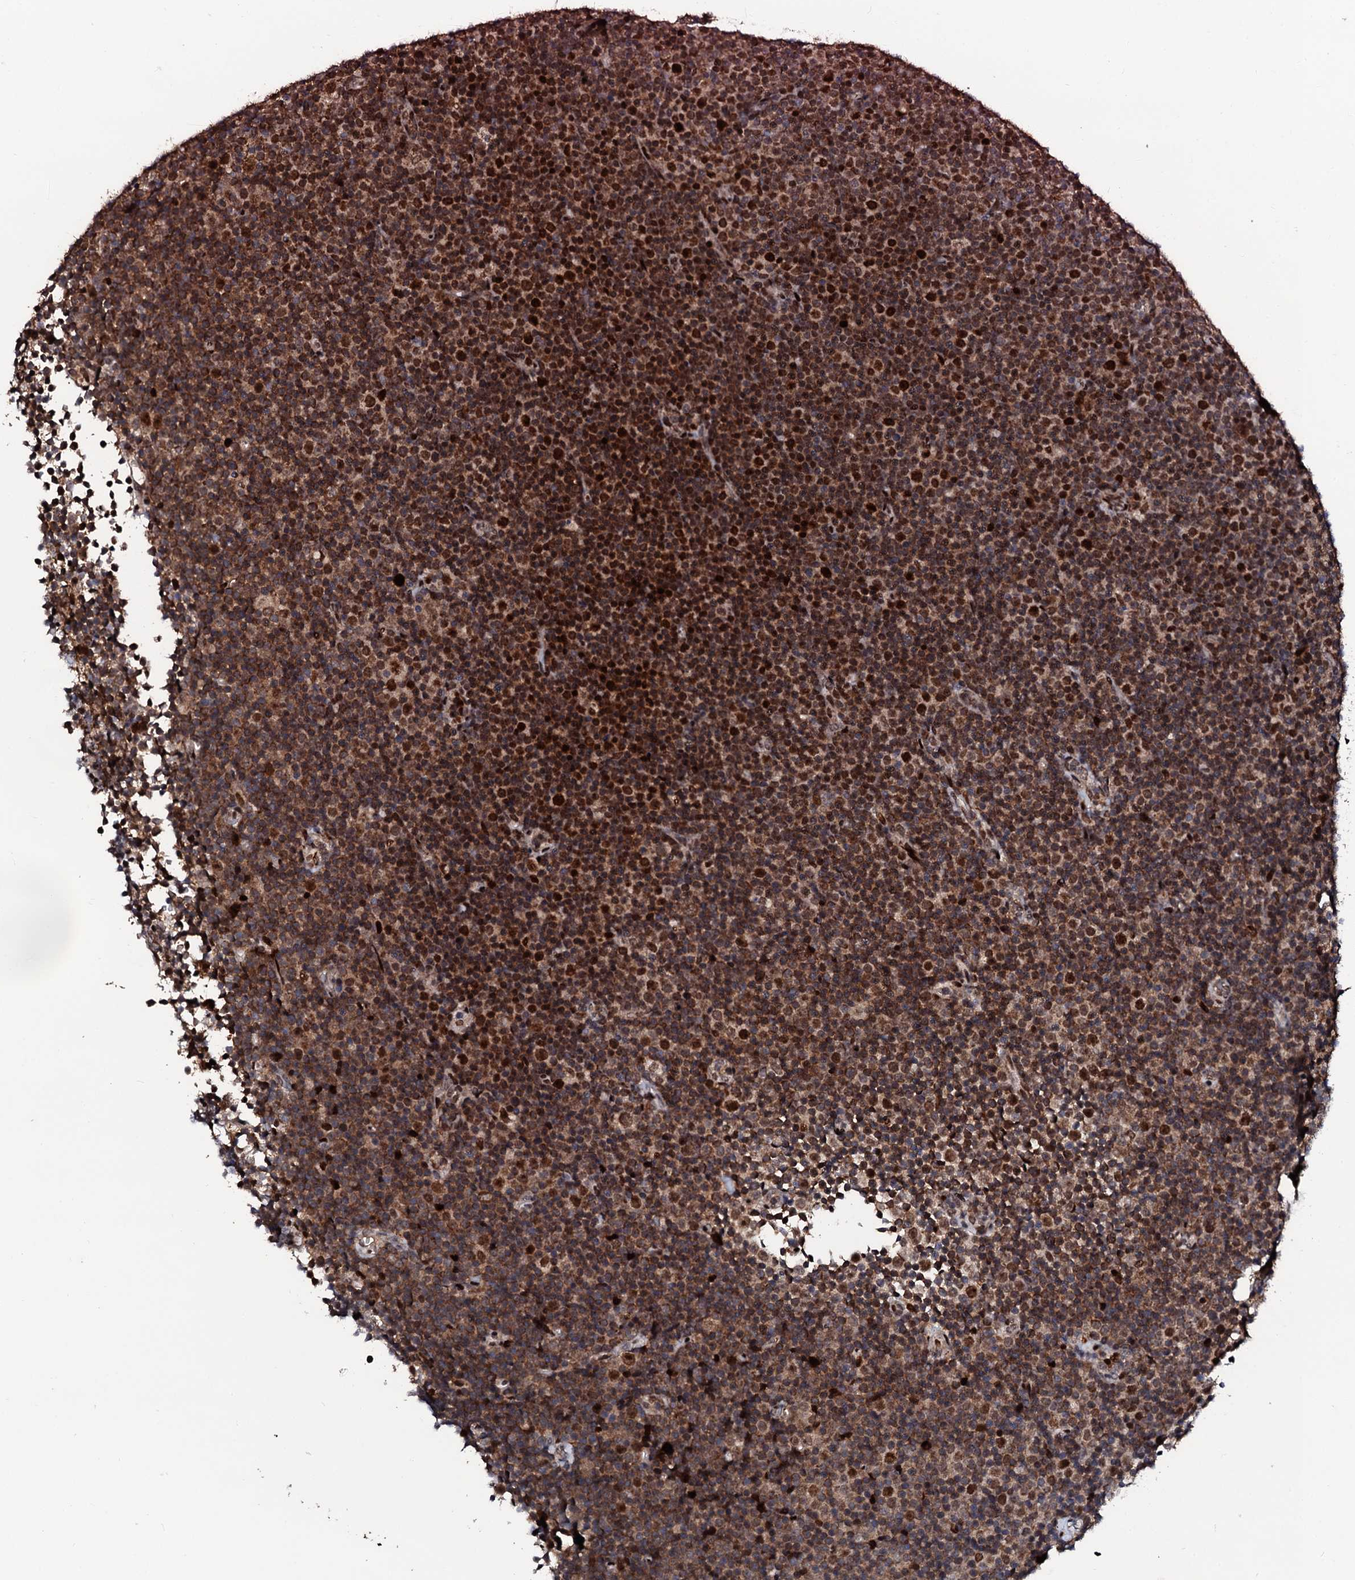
{"staining": {"intensity": "moderate", "quantity": ">75%", "location": "cytoplasmic/membranous,nuclear"}, "tissue": "lymphoma", "cell_type": "Tumor cells", "image_type": "cancer", "snomed": [{"axis": "morphology", "description": "Malignant lymphoma, non-Hodgkin's type, Low grade"}, {"axis": "topography", "description": "Lymph node"}], "caption": "A brown stain highlights moderate cytoplasmic/membranous and nuclear expression of a protein in human malignant lymphoma, non-Hodgkin's type (low-grade) tumor cells.", "gene": "KIF18A", "patient": {"sex": "female", "age": 67}}